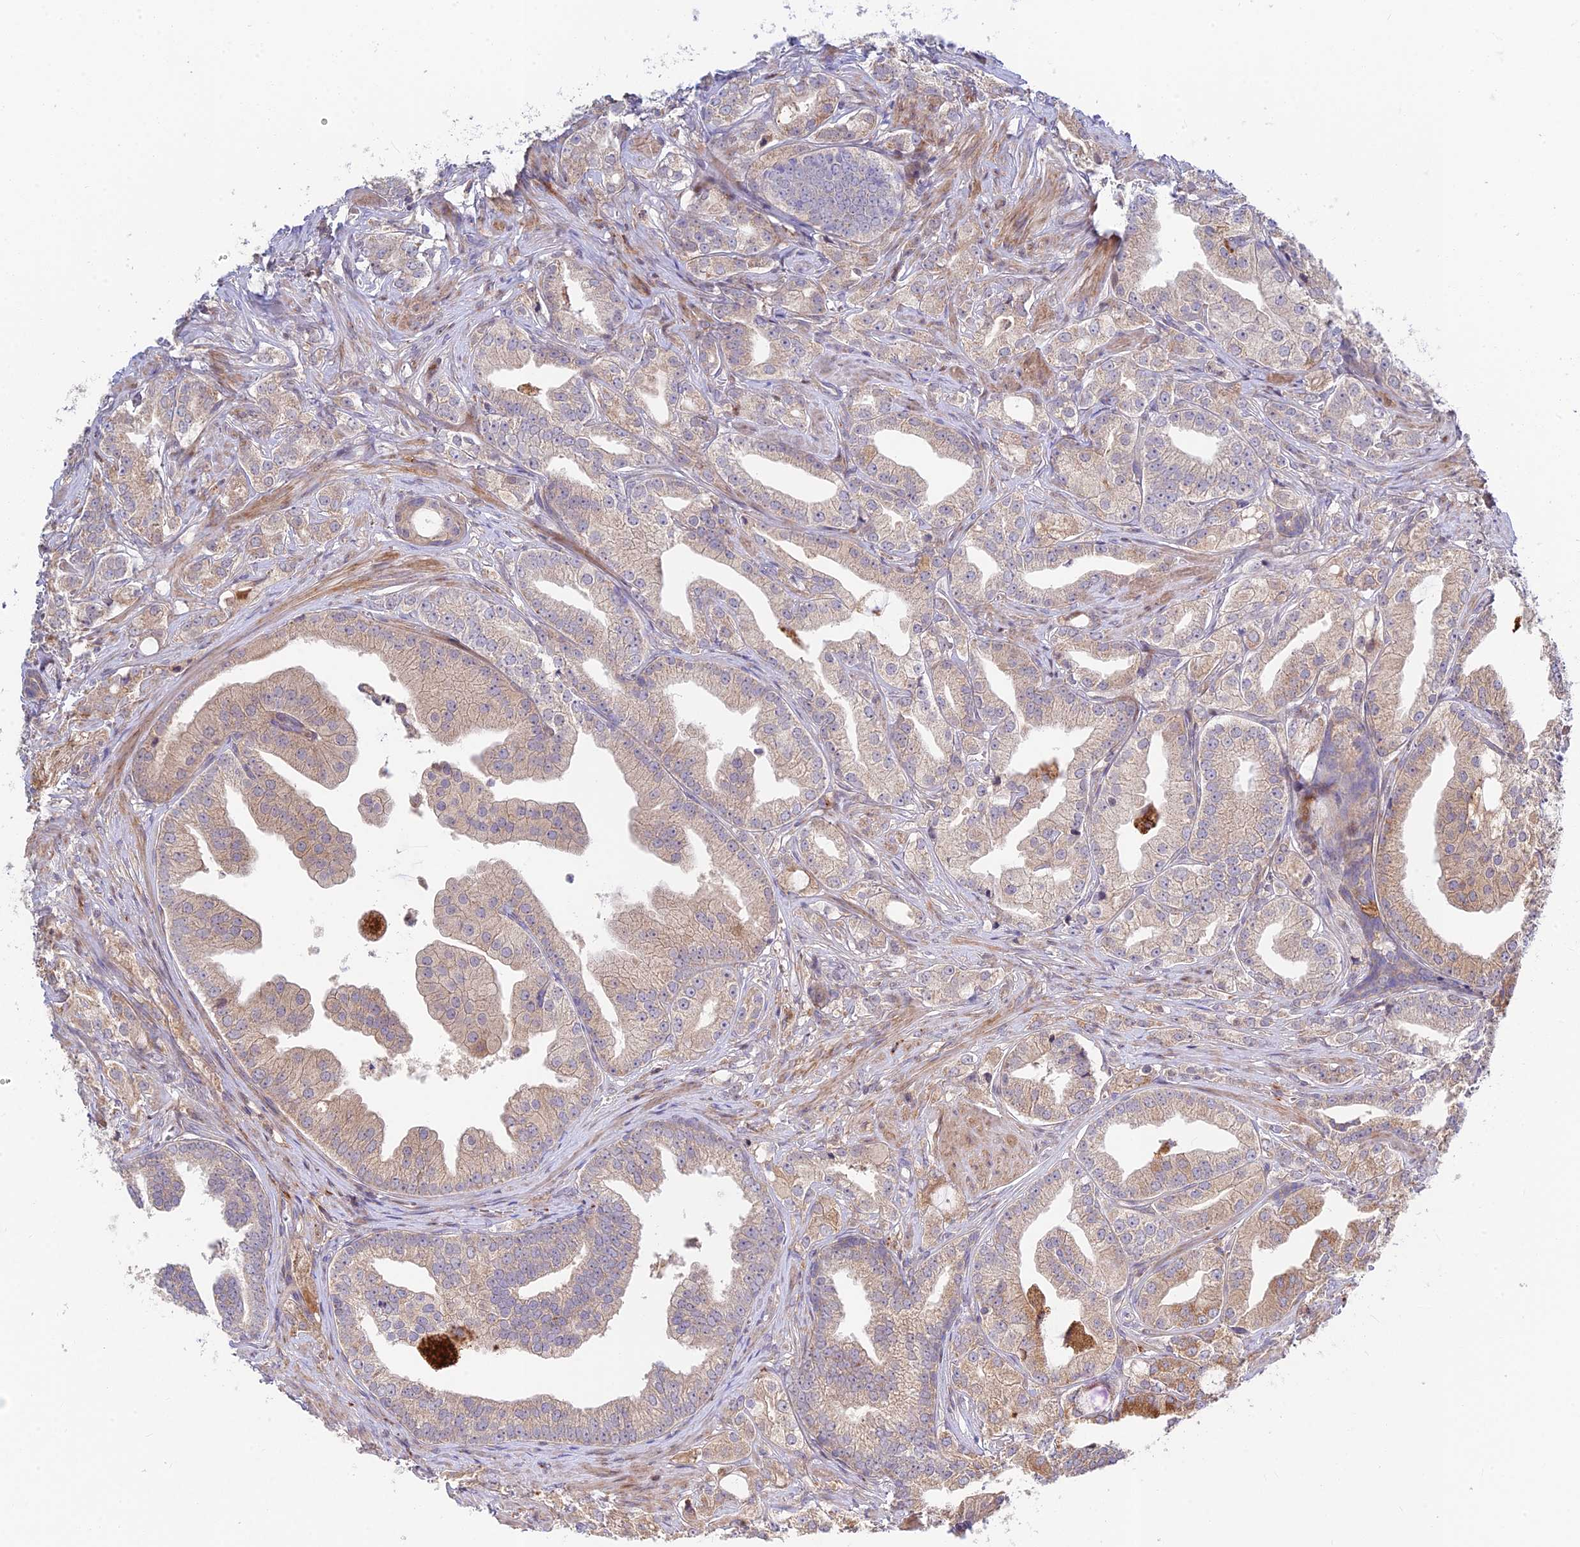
{"staining": {"intensity": "weak", "quantity": "<25%", "location": "cytoplasmic/membranous"}, "tissue": "prostate cancer", "cell_type": "Tumor cells", "image_type": "cancer", "snomed": [{"axis": "morphology", "description": "Adenocarcinoma, High grade"}, {"axis": "topography", "description": "Prostate"}], "caption": "DAB (3,3'-diaminobenzidine) immunohistochemical staining of adenocarcinoma (high-grade) (prostate) reveals no significant positivity in tumor cells.", "gene": "FUOM", "patient": {"sex": "male", "age": 50}}